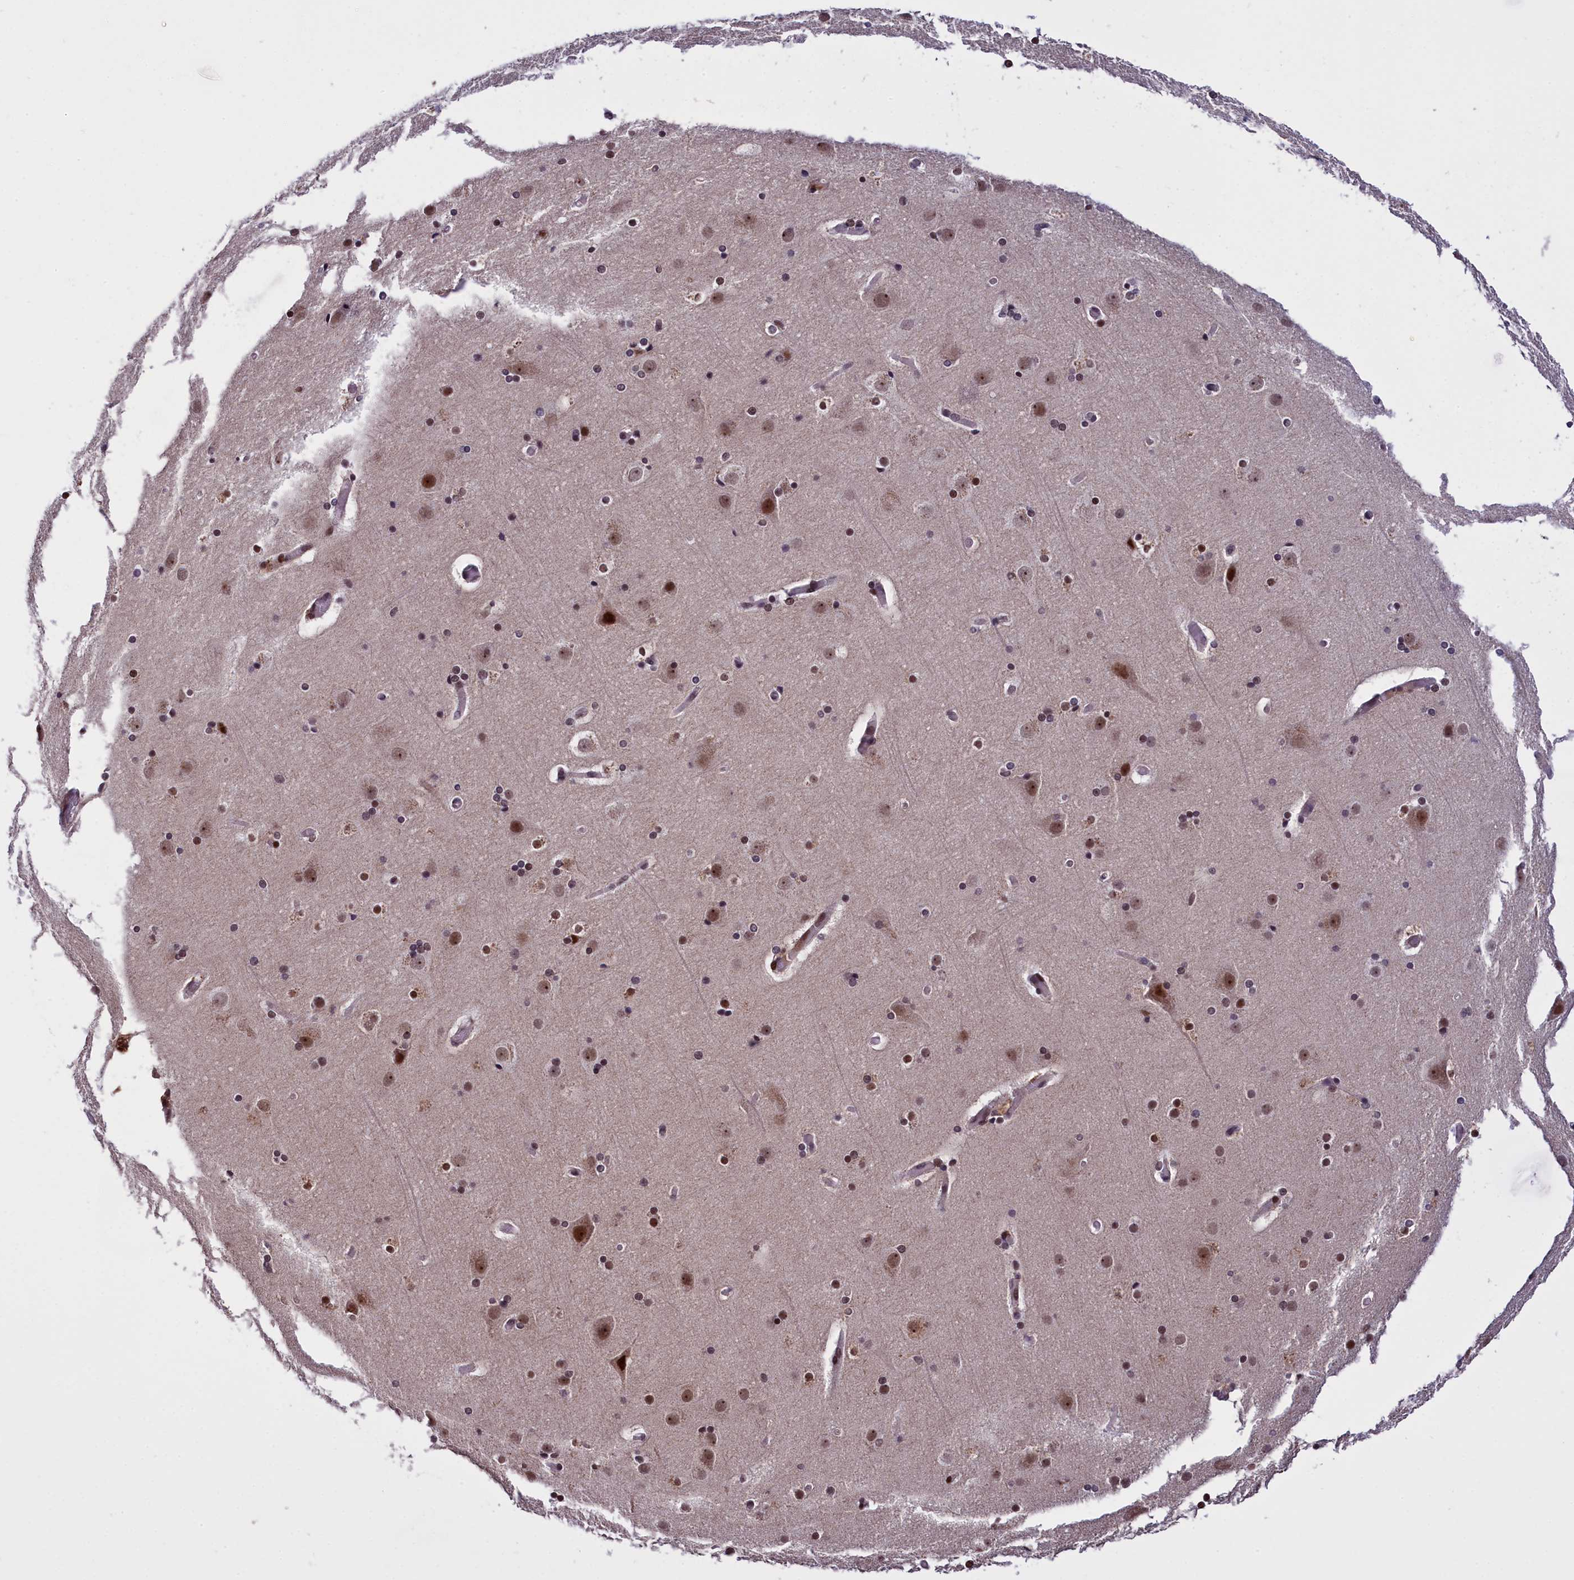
{"staining": {"intensity": "strong", "quantity": ">75%", "location": "nuclear"}, "tissue": "cerebral cortex", "cell_type": "Endothelial cells", "image_type": "normal", "snomed": [{"axis": "morphology", "description": "Normal tissue, NOS"}, {"axis": "topography", "description": "Cerebral cortex"}], "caption": "Protein expression analysis of unremarkable cerebral cortex reveals strong nuclear positivity in approximately >75% of endothelial cells.", "gene": "RELB", "patient": {"sex": "male", "age": 57}}